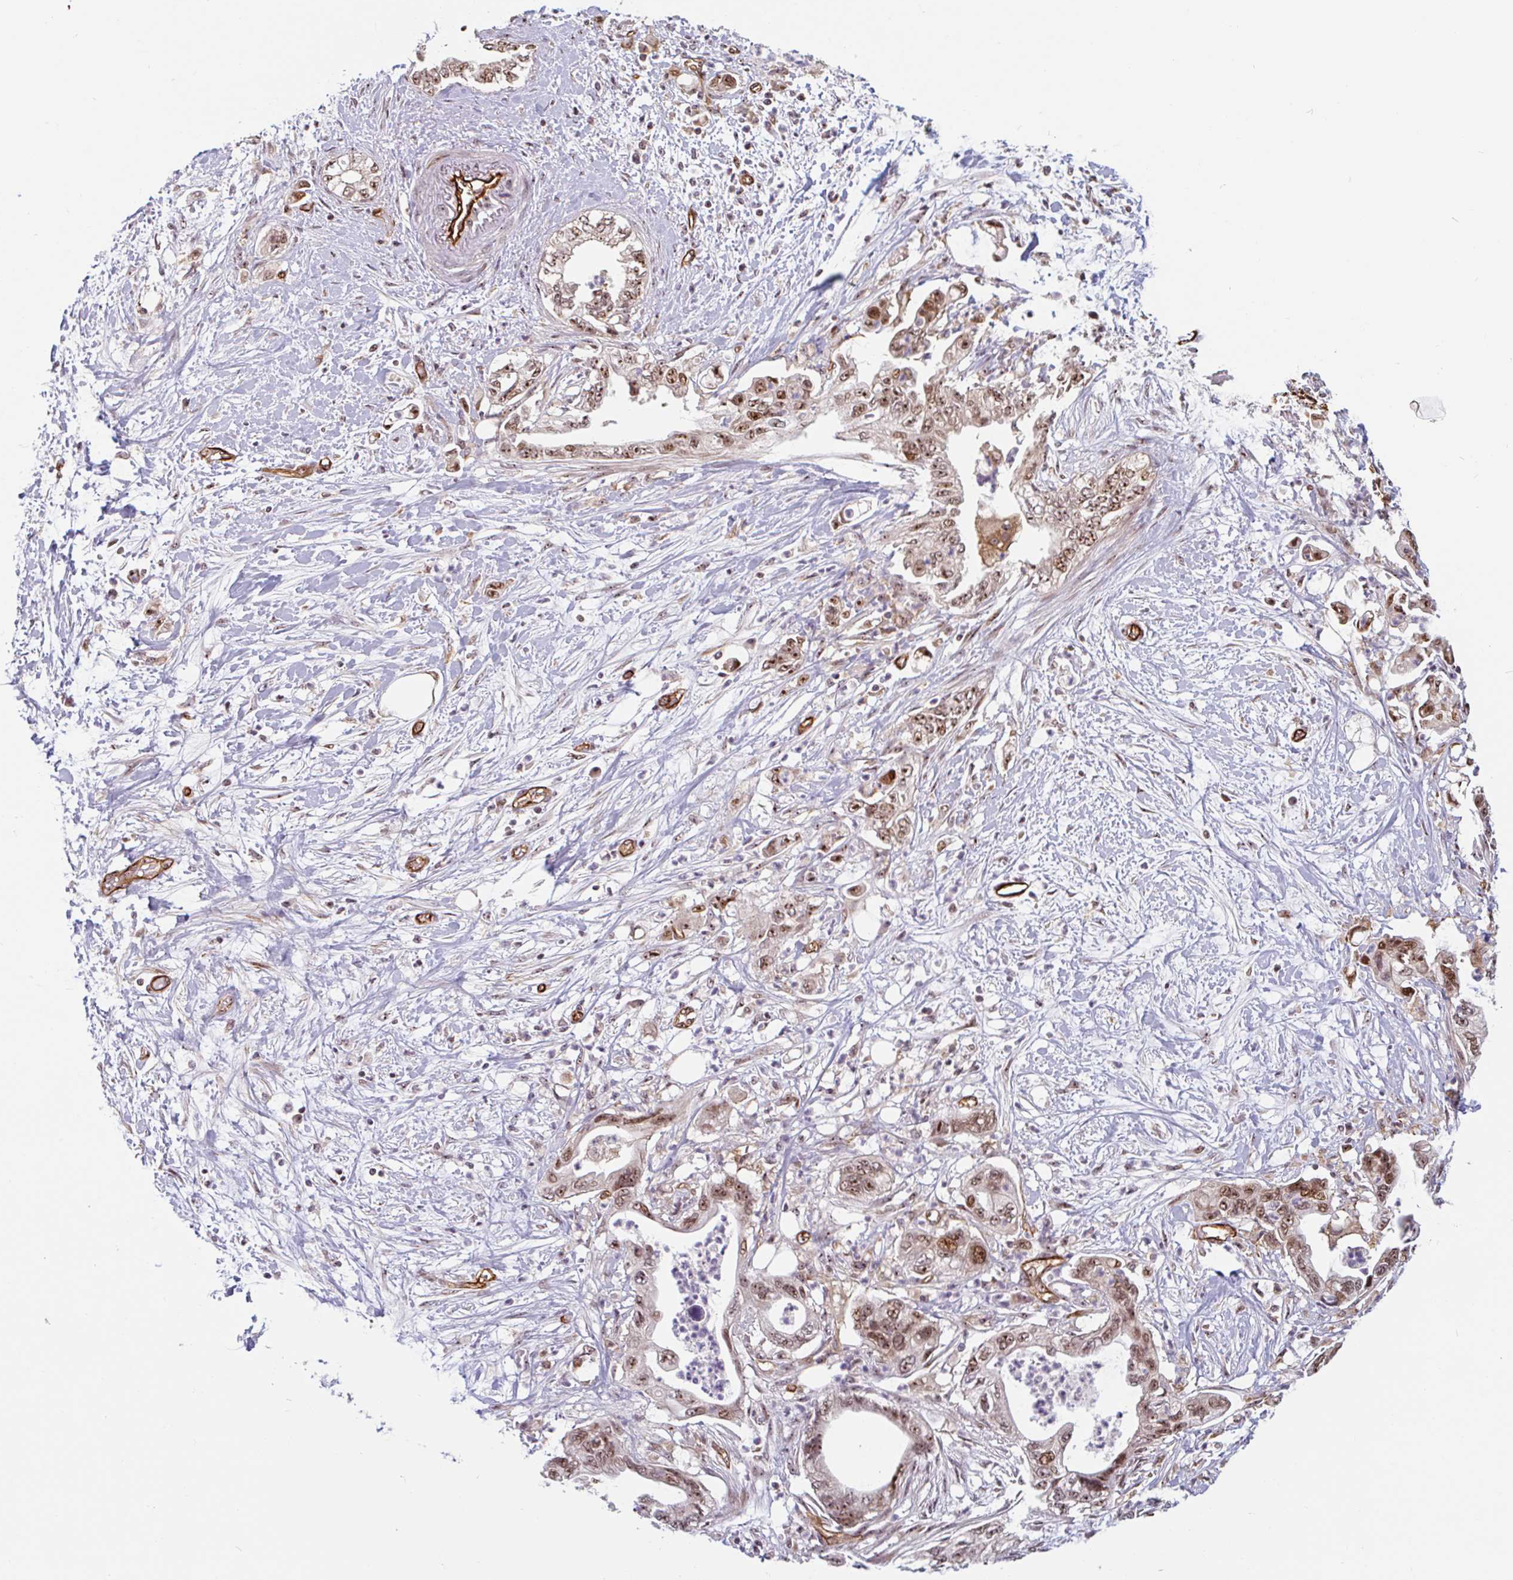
{"staining": {"intensity": "moderate", "quantity": ">75%", "location": "nuclear"}, "tissue": "pancreatic cancer", "cell_type": "Tumor cells", "image_type": "cancer", "snomed": [{"axis": "morphology", "description": "Adenocarcinoma, NOS"}, {"axis": "topography", "description": "Pancreas"}], "caption": "Protein expression analysis of human pancreatic adenocarcinoma reveals moderate nuclear positivity in approximately >75% of tumor cells.", "gene": "ZNF689", "patient": {"sex": "female", "age": 73}}